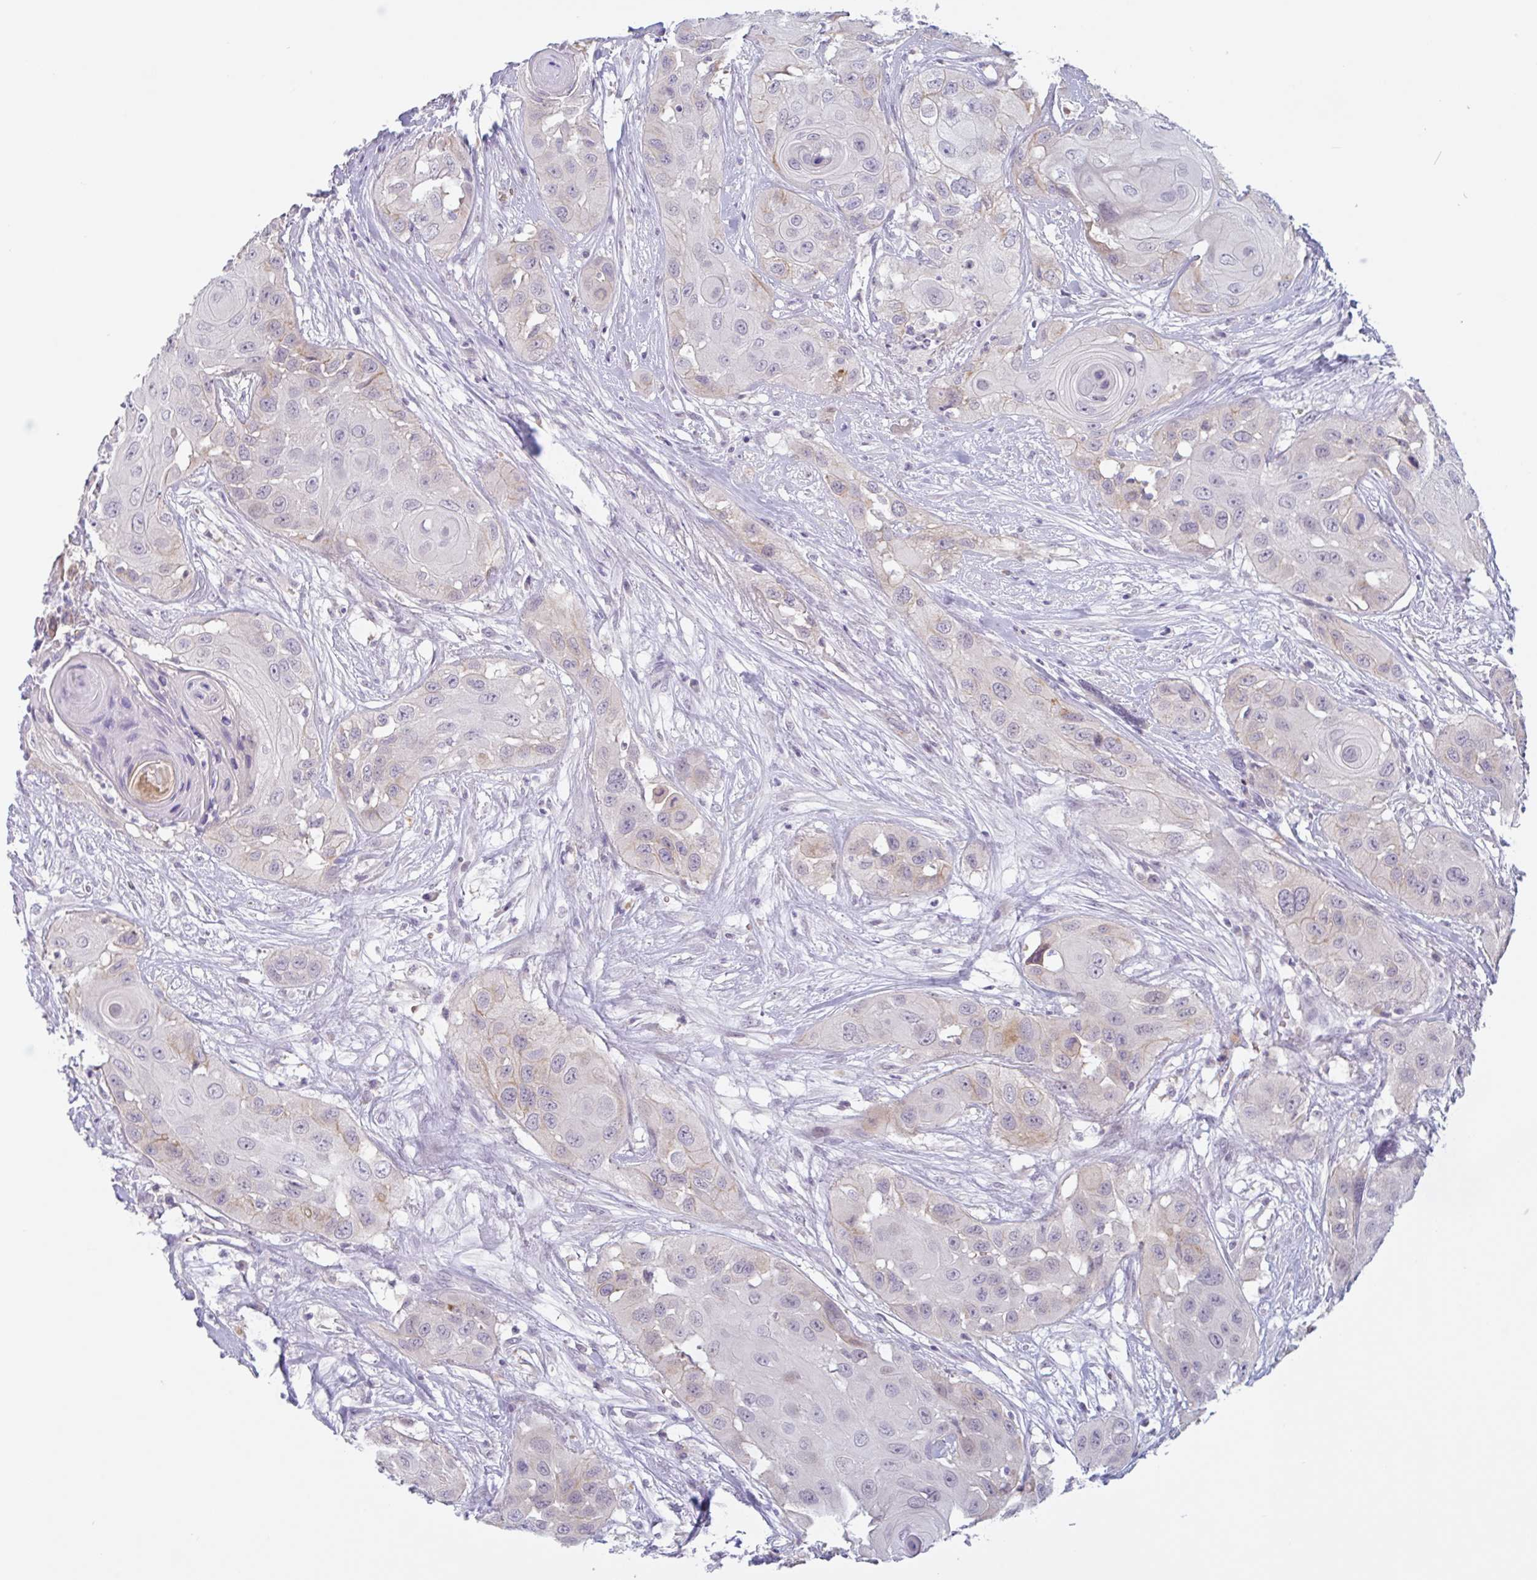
{"staining": {"intensity": "weak", "quantity": "<25%", "location": "cytoplasmic/membranous"}, "tissue": "head and neck cancer", "cell_type": "Tumor cells", "image_type": "cancer", "snomed": [{"axis": "morphology", "description": "Squamous cell carcinoma, NOS"}, {"axis": "topography", "description": "Head-Neck"}], "caption": "Tumor cells show no significant protein expression in head and neck cancer (squamous cell carcinoma).", "gene": "RHAG", "patient": {"sex": "male", "age": 83}}